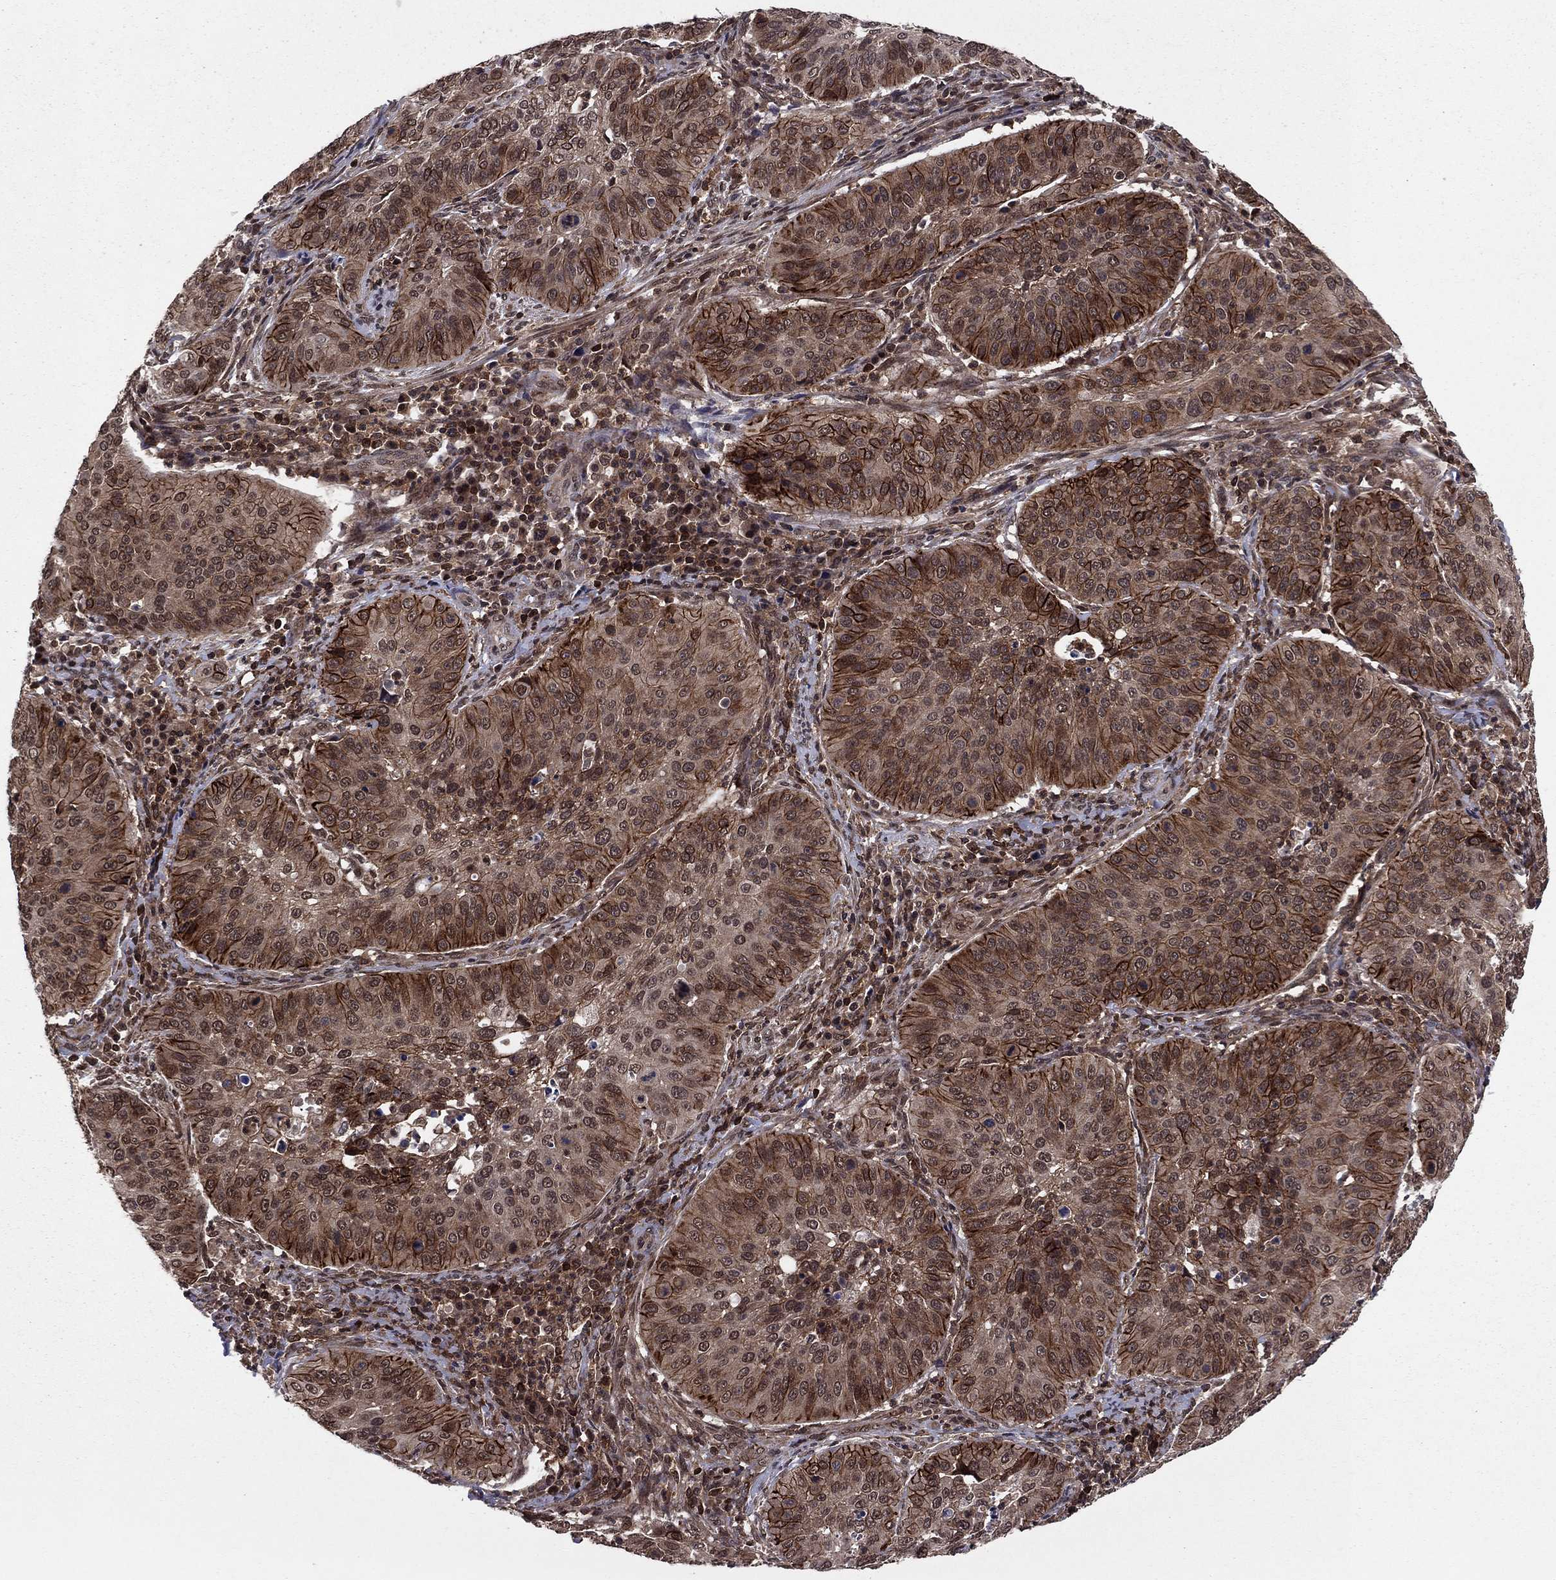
{"staining": {"intensity": "strong", "quantity": "25%-75%", "location": "cytoplasmic/membranous,nuclear"}, "tissue": "cervical cancer", "cell_type": "Tumor cells", "image_type": "cancer", "snomed": [{"axis": "morphology", "description": "Normal tissue, NOS"}, {"axis": "morphology", "description": "Squamous cell carcinoma, NOS"}, {"axis": "topography", "description": "Cervix"}], "caption": "Immunohistochemistry (DAB (3,3'-diaminobenzidine)) staining of human cervical cancer (squamous cell carcinoma) displays strong cytoplasmic/membranous and nuclear protein staining in about 25%-75% of tumor cells.", "gene": "SSX2IP", "patient": {"sex": "female", "age": 39}}